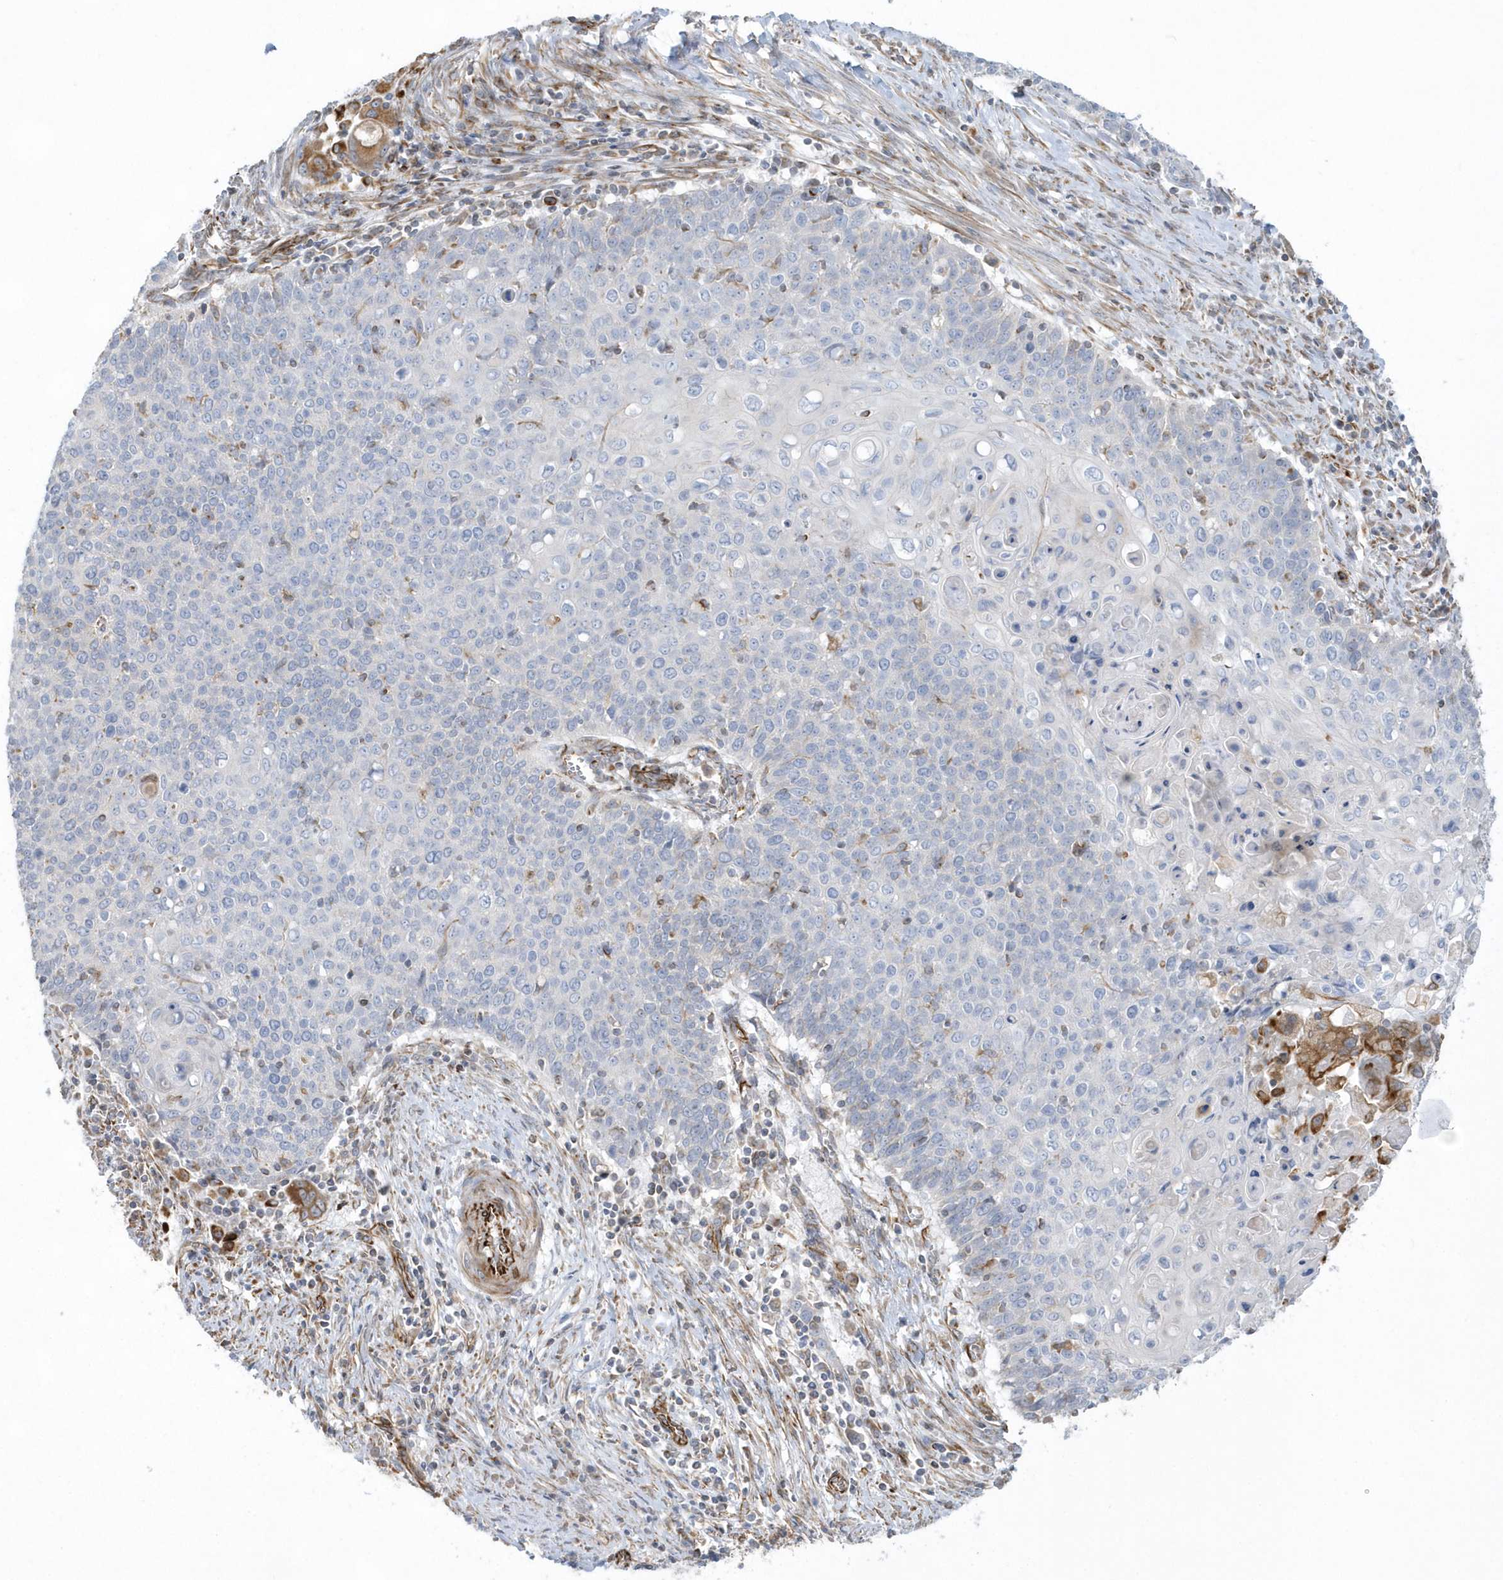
{"staining": {"intensity": "negative", "quantity": "none", "location": "none"}, "tissue": "cervical cancer", "cell_type": "Tumor cells", "image_type": "cancer", "snomed": [{"axis": "morphology", "description": "Squamous cell carcinoma, NOS"}, {"axis": "topography", "description": "Cervix"}], "caption": "IHC photomicrograph of cervical squamous cell carcinoma stained for a protein (brown), which demonstrates no expression in tumor cells. (Brightfield microscopy of DAB (3,3'-diaminobenzidine) immunohistochemistry (IHC) at high magnification).", "gene": "RAB17", "patient": {"sex": "female", "age": 39}}